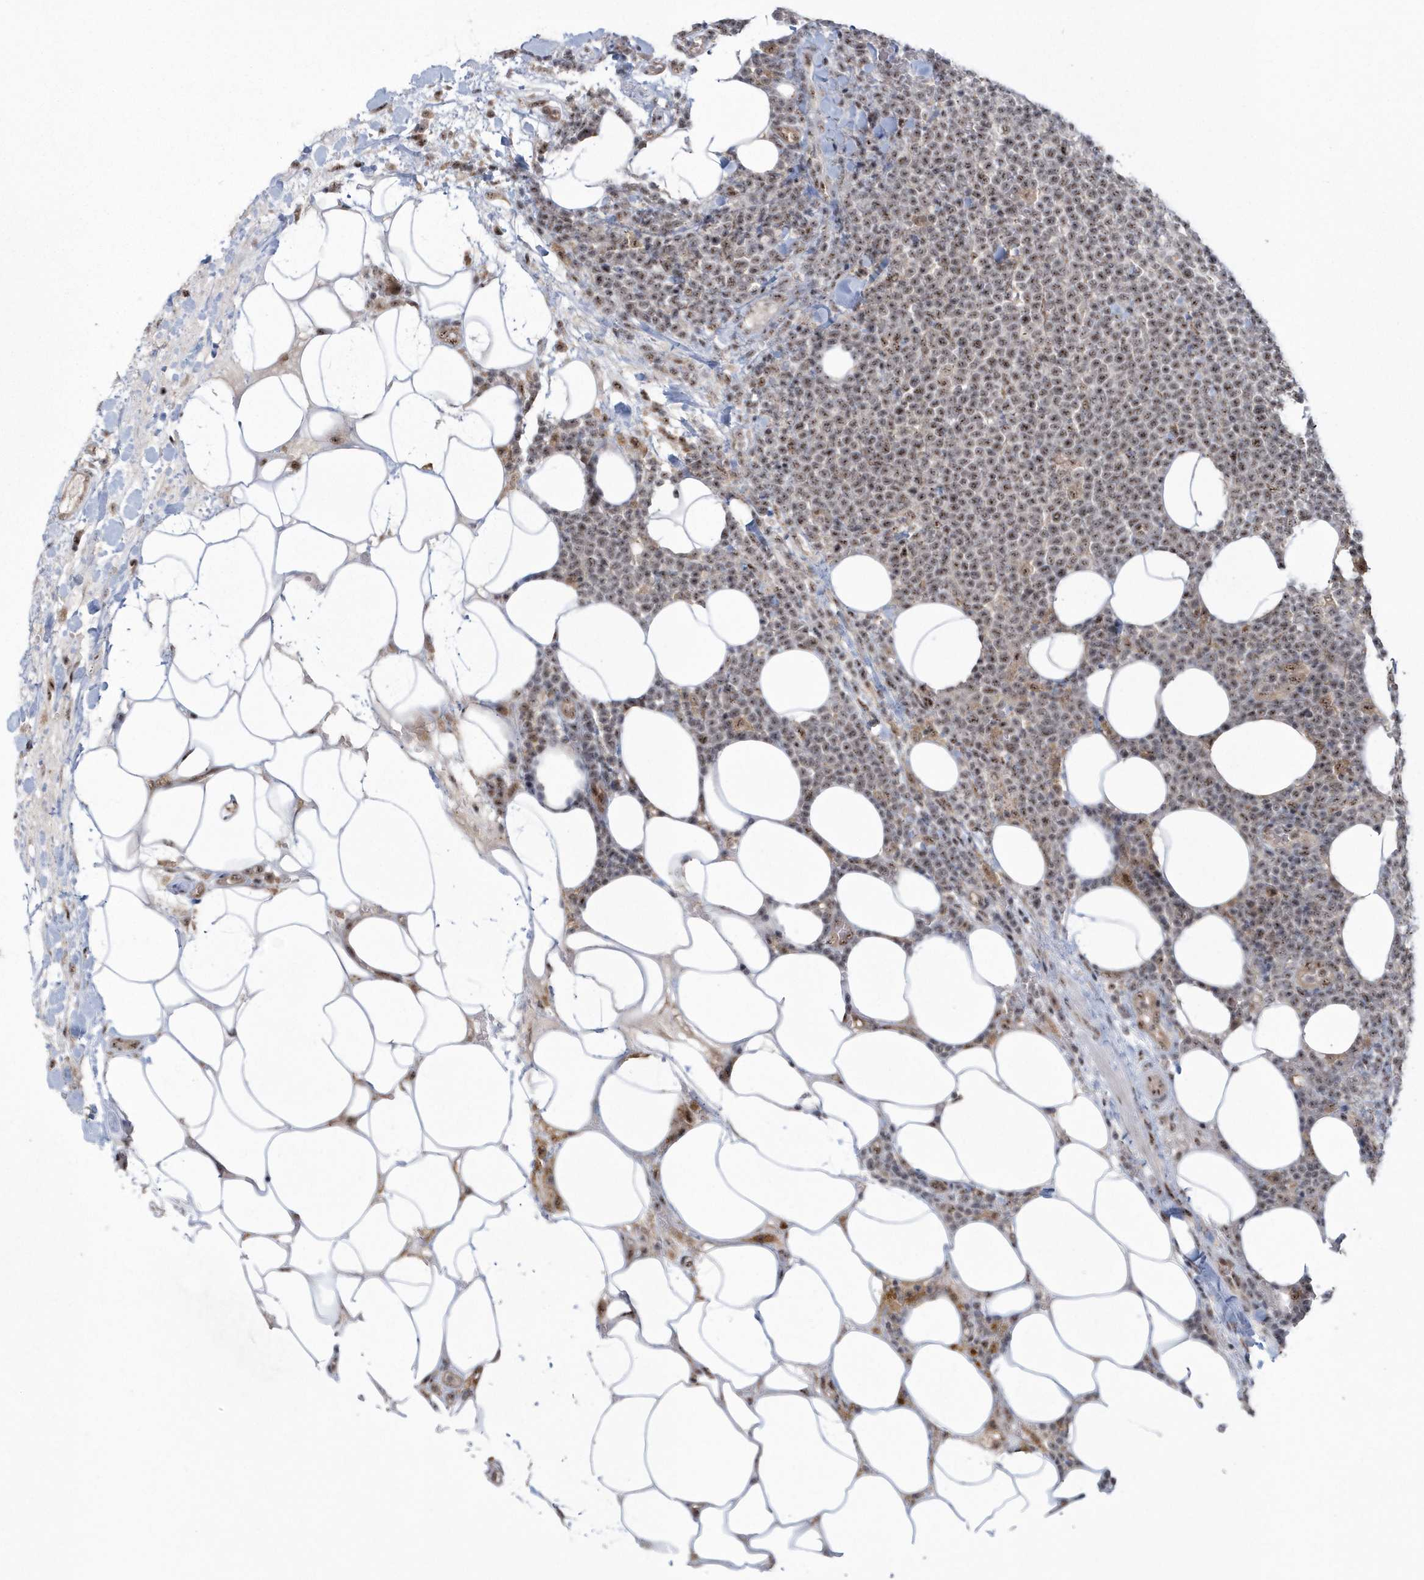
{"staining": {"intensity": "moderate", "quantity": ">75%", "location": "nuclear"}, "tissue": "lymphoma", "cell_type": "Tumor cells", "image_type": "cancer", "snomed": [{"axis": "morphology", "description": "Malignant lymphoma, non-Hodgkin's type, High grade"}, {"axis": "topography", "description": "Lymph node"}], "caption": "Lymphoma stained with DAB (3,3'-diaminobenzidine) immunohistochemistry displays medium levels of moderate nuclear expression in approximately >75% of tumor cells. The staining was performed using DAB to visualize the protein expression in brown, while the nuclei were stained in blue with hematoxylin (Magnification: 20x).", "gene": "KDM6B", "patient": {"sex": "male", "age": 61}}